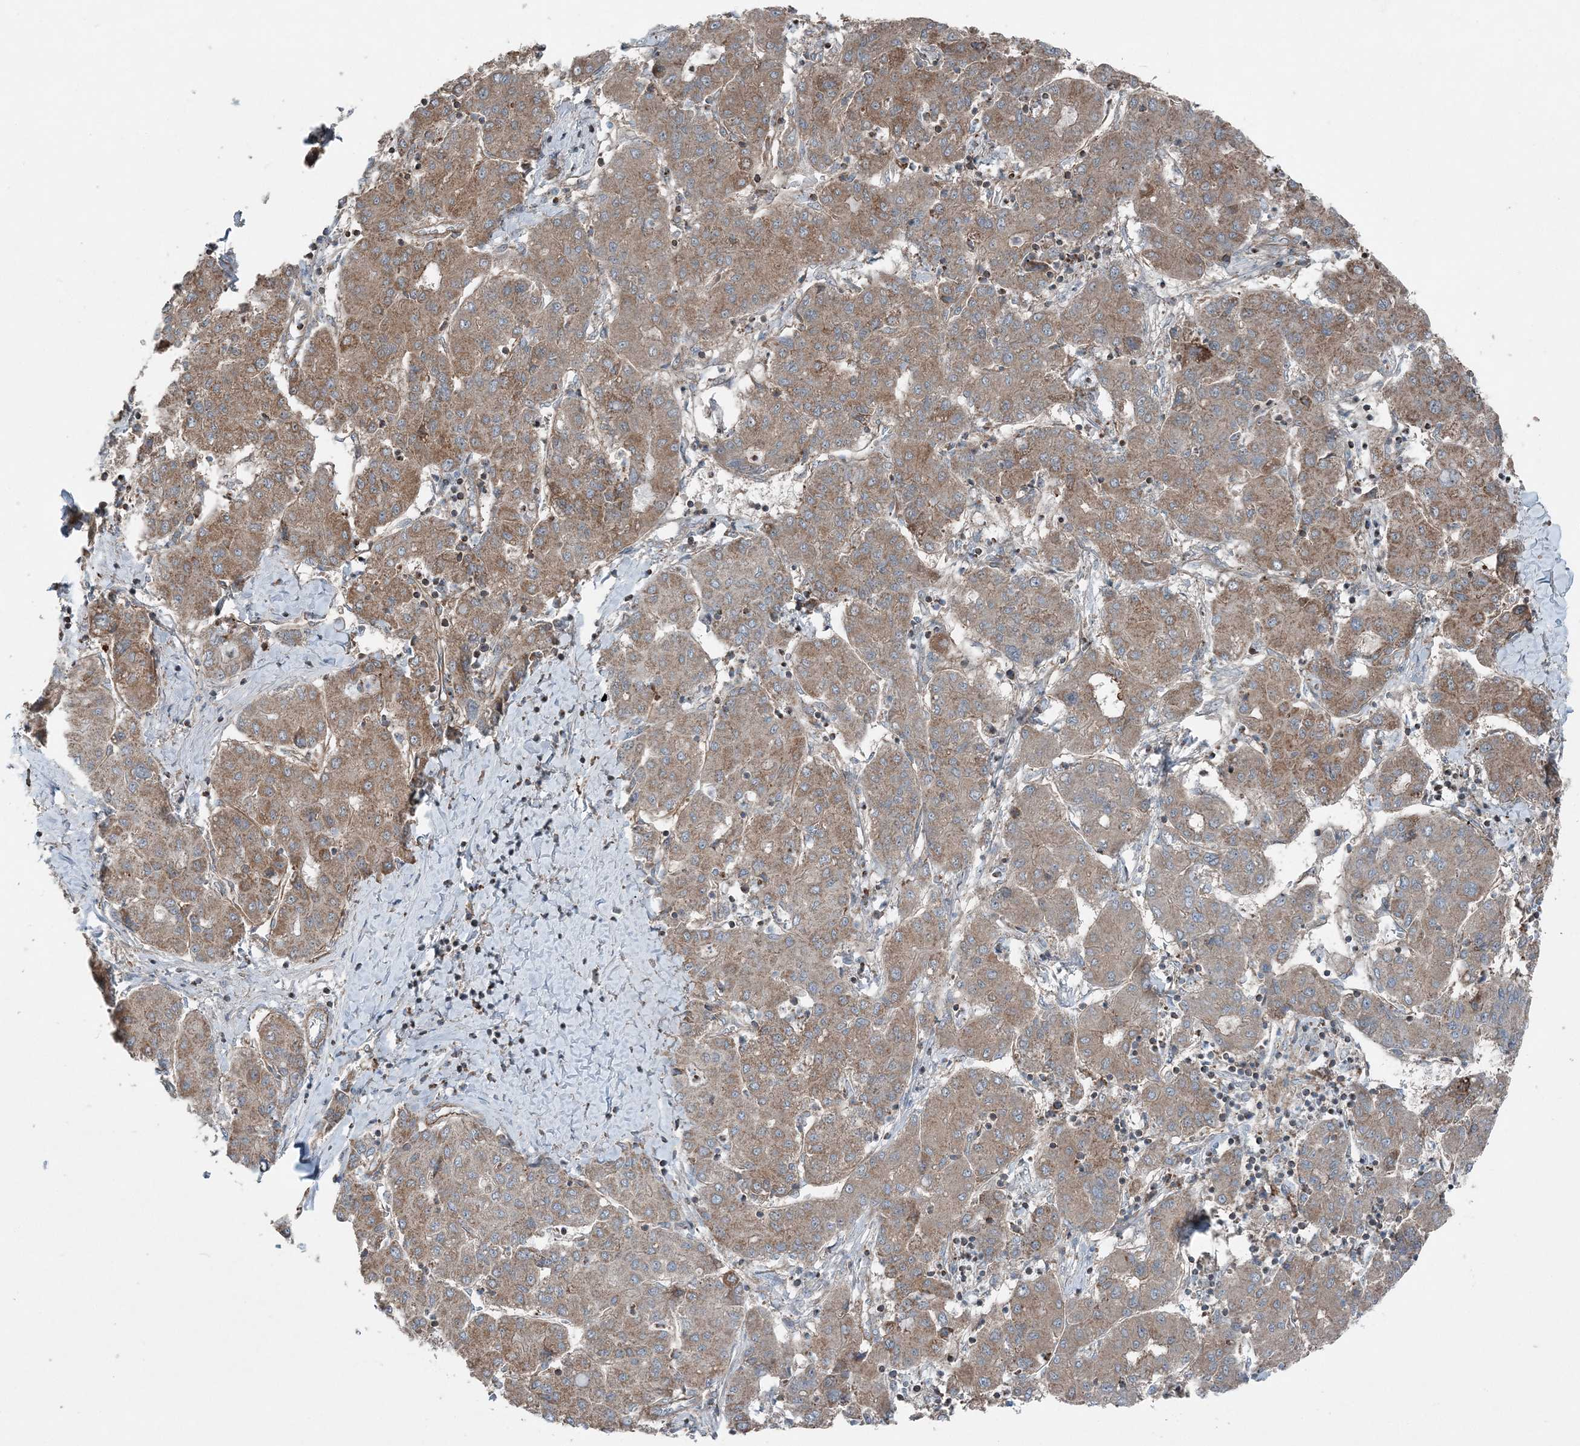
{"staining": {"intensity": "moderate", "quantity": ">75%", "location": "cytoplasmic/membranous"}, "tissue": "liver cancer", "cell_type": "Tumor cells", "image_type": "cancer", "snomed": [{"axis": "morphology", "description": "Carcinoma, Hepatocellular, NOS"}, {"axis": "topography", "description": "Liver"}], "caption": "Liver cancer stained with DAB IHC displays medium levels of moderate cytoplasmic/membranous positivity in approximately >75% of tumor cells.", "gene": "KY", "patient": {"sex": "male", "age": 65}}